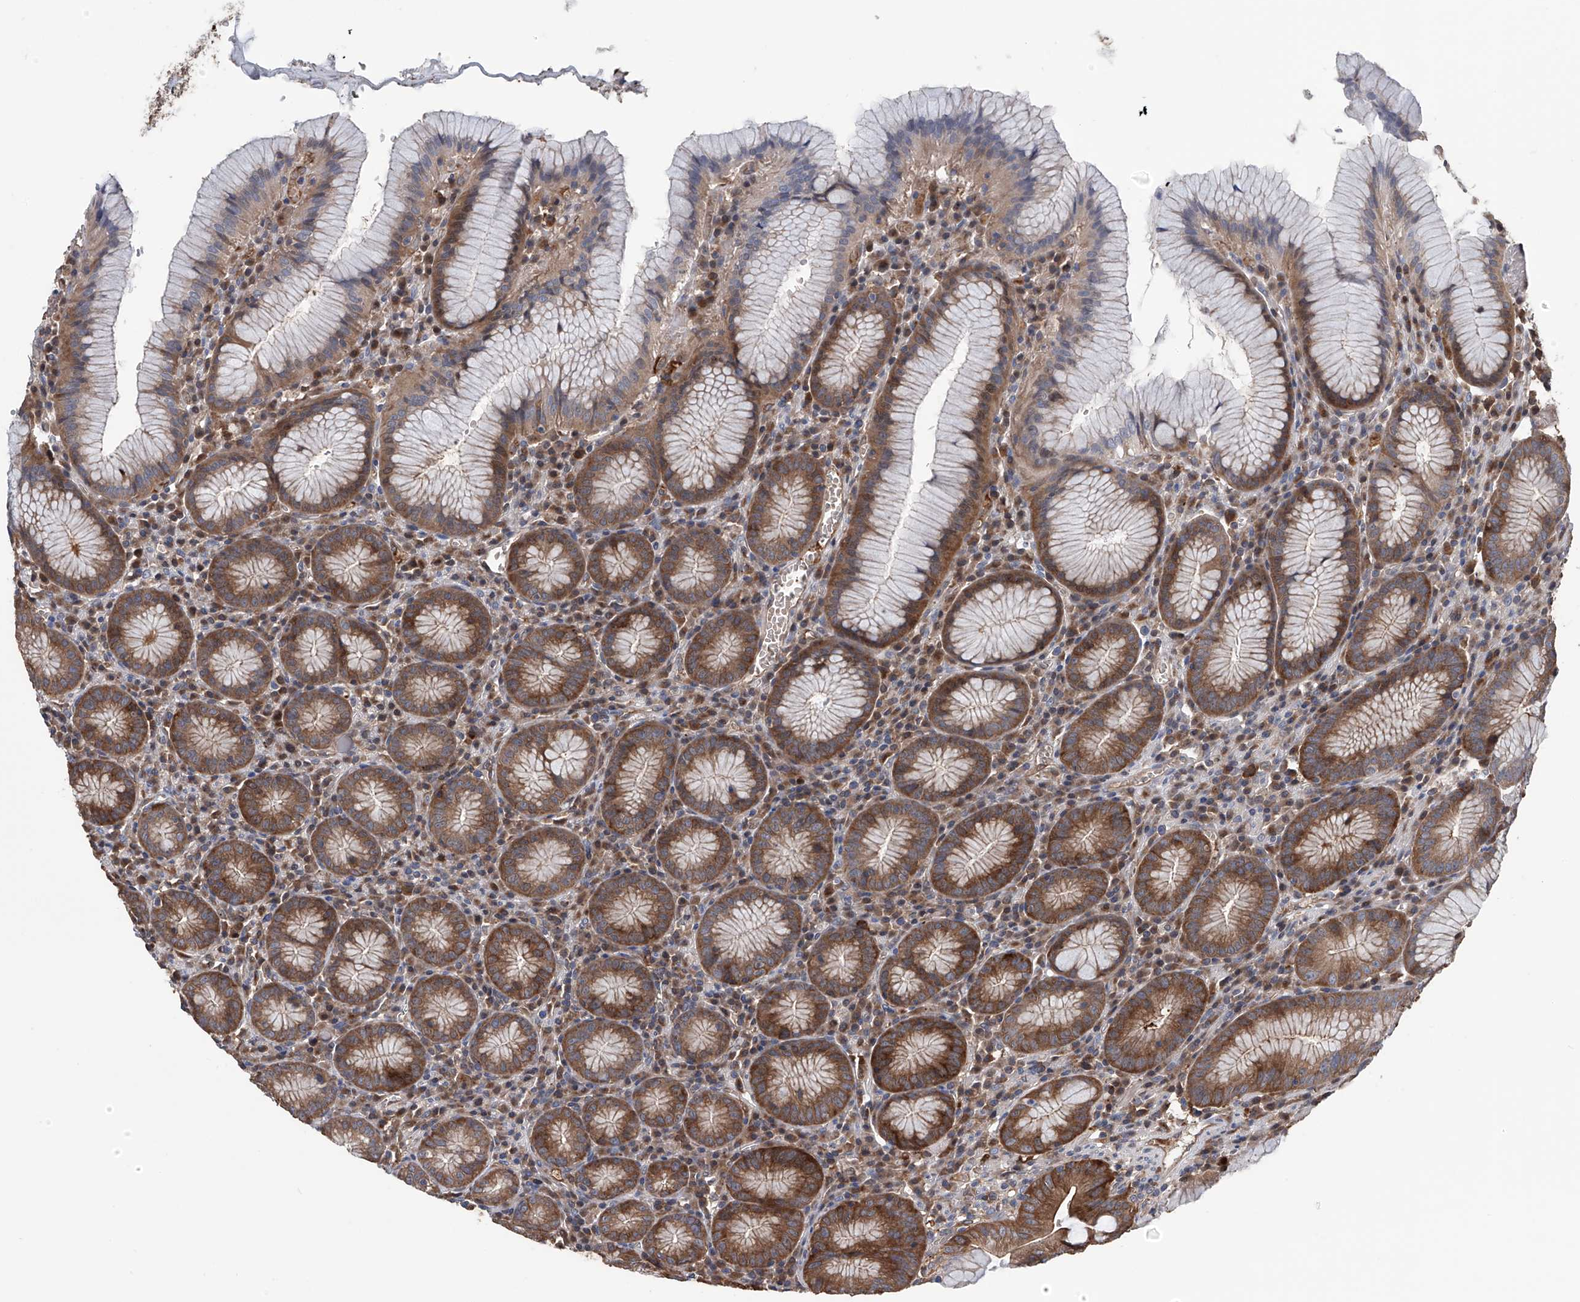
{"staining": {"intensity": "strong", "quantity": "25%-75%", "location": "cytoplasmic/membranous"}, "tissue": "stomach", "cell_type": "Glandular cells", "image_type": "normal", "snomed": [{"axis": "morphology", "description": "Normal tissue, NOS"}, {"axis": "topography", "description": "Stomach"}], "caption": "Protein staining by IHC reveals strong cytoplasmic/membranous positivity in approximately 25%-75% of glandular cells in benign stomach. (IHC, brightfield microscopy, high magnification).", "gene": "NUDT17", "patient": {"sex": "male", "age": 55}}